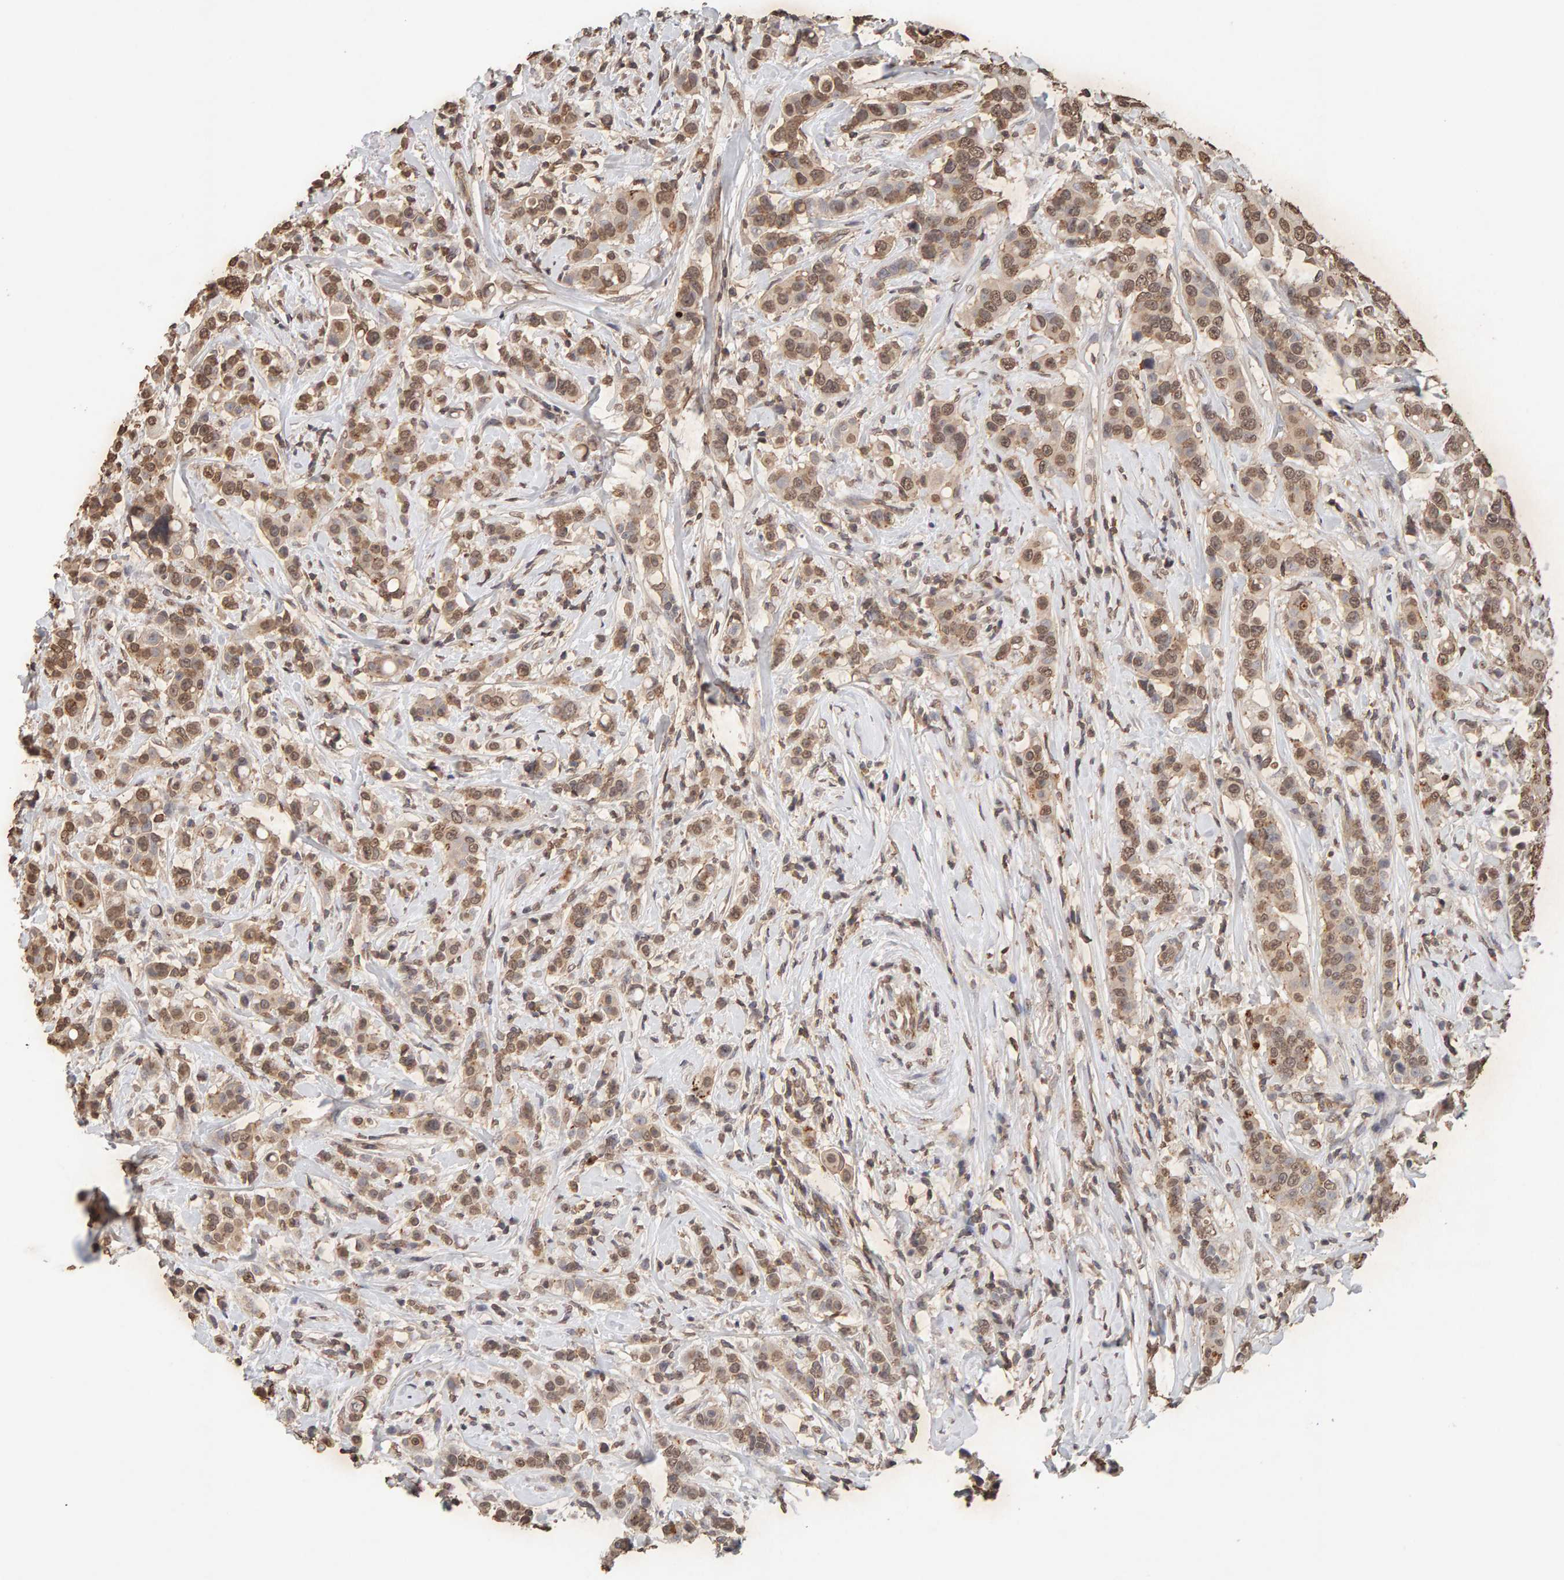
{"staining": {"intensity": "weak", "quantity": ">75%", "location": "cytoplasmic/membranous,nuclear"}, "tissue": "breast cancer", "cell_type": "Tumor cells", "image_type": "cancer", "snomed": [{"axis": "morphology", "description": "Duct carcinoma"}, {"axis": "topography", "description": "Breast"}], "caption": "Protein expression analysis of human invasive ductal carcinoma (breast) reveals weak cytoplasmic/membranous and nuclear staining in approximately >75% of tumor cells.", "gene": "DNAJB5", "patient": {"sex": "female", "age": 27}}